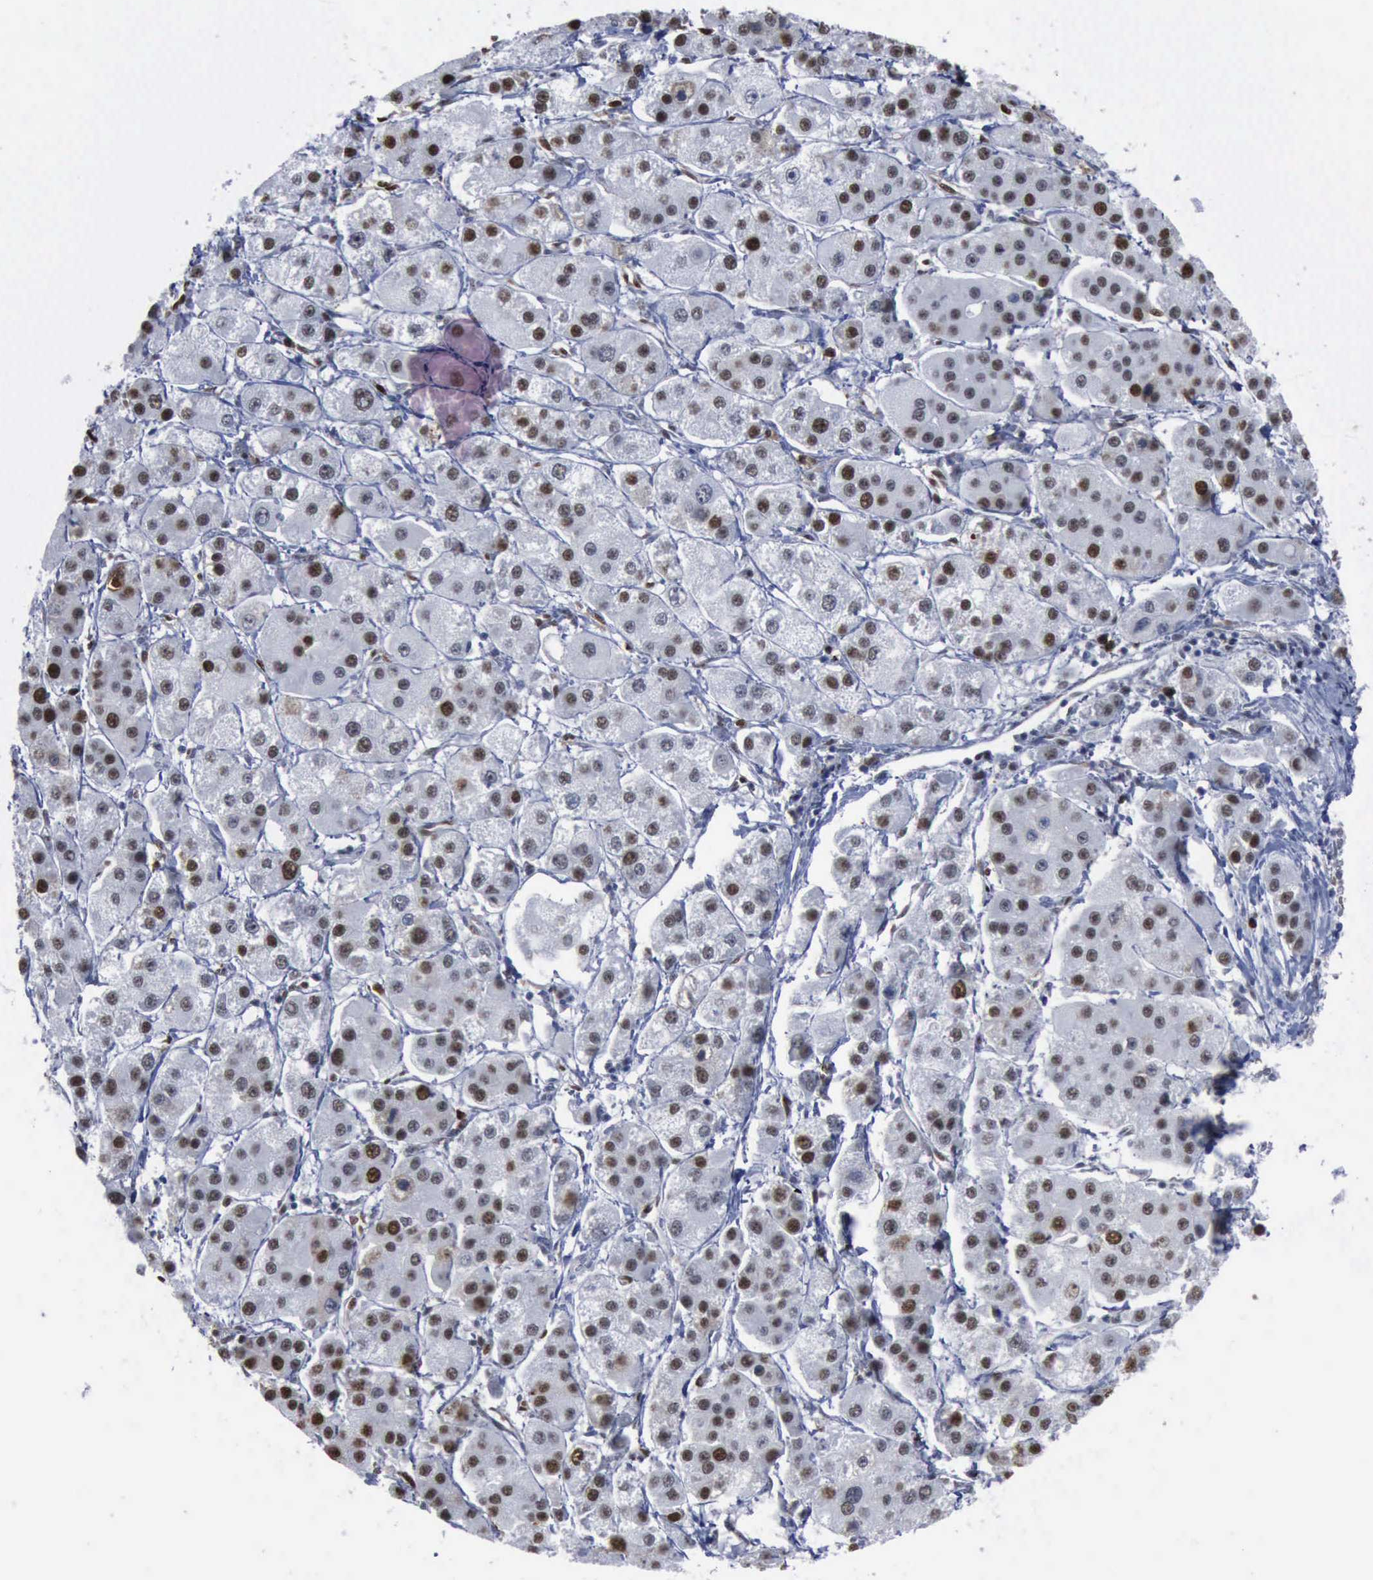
{"staining": {"intensity": "weak", "quantity": "25%-75%", "location": "nuclear"}, "tissue": "liver cancer", "cell_type": "Tumor cells", "image_type": "cancer", "snomed": [{"axis": "morphology", "description": "Carcinoma, Hepatocellular, NOS"}, {"axis": "topography", "description": "Liver"}], "caption": "Weak nuclear positivity for a protein is appreciated in about 25%-75% of tumor cells of liver cancer (hepatocellular carcinoma) using IHC.", "gene": "PCNA", "patient": {"sex": "female", "age": 85}}